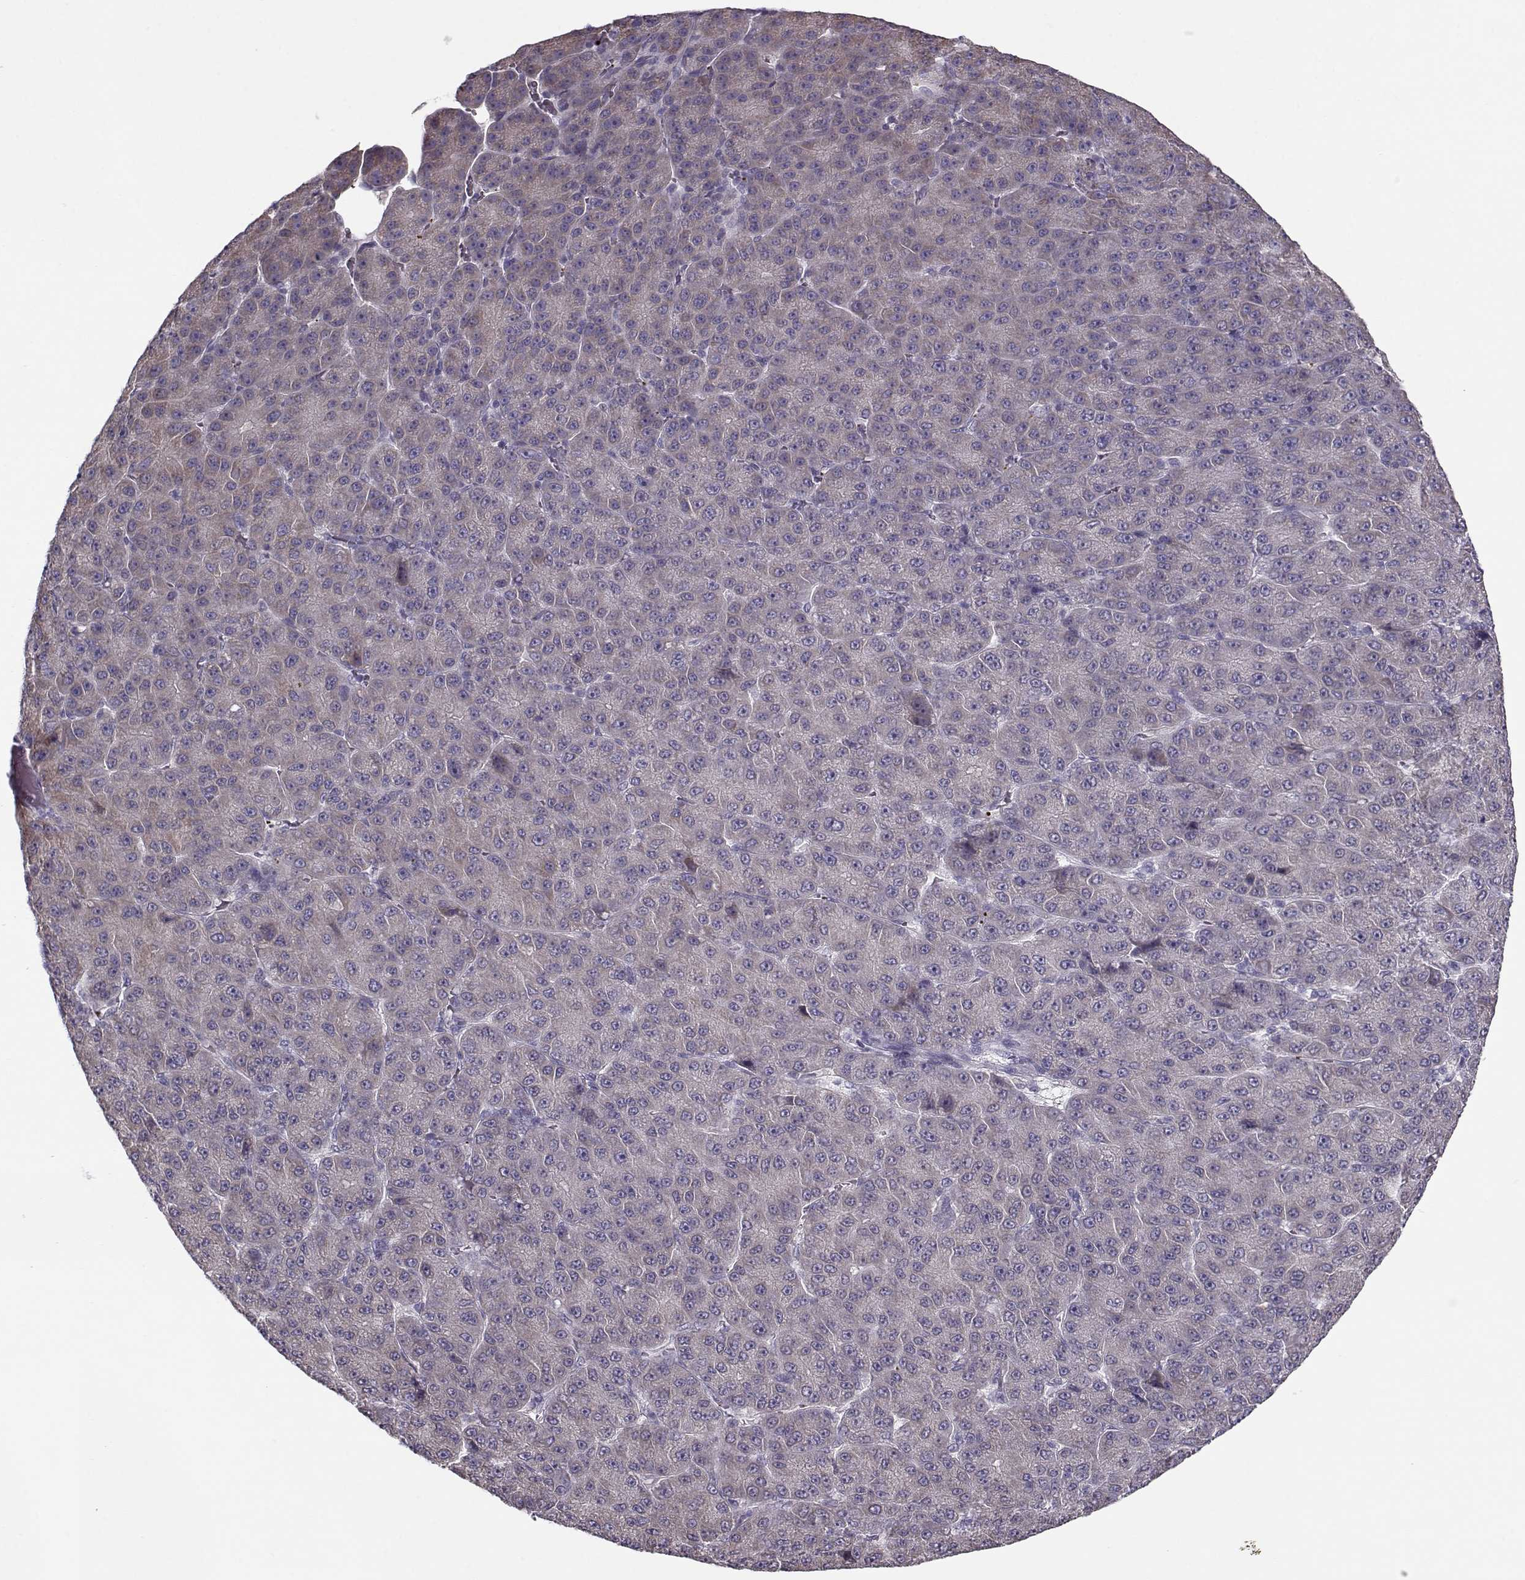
{"staining": {"intensity": "negative", "quantity": "none", "location": "none"}, "tissue": "liver cancer", "cell_type": "Tumor cells", "image_type": "cancer", "snomed": [{"axis": "morphology", "description": "Carcinoma, Hepatocellular, NOS"}, {"axis": "topography", "description": "Liver"}], "caption": "There is no significant positivity in tumor cells of liver cancer.", "gene": "KLF17", "patient": {"sex": "male", "age": 67}}